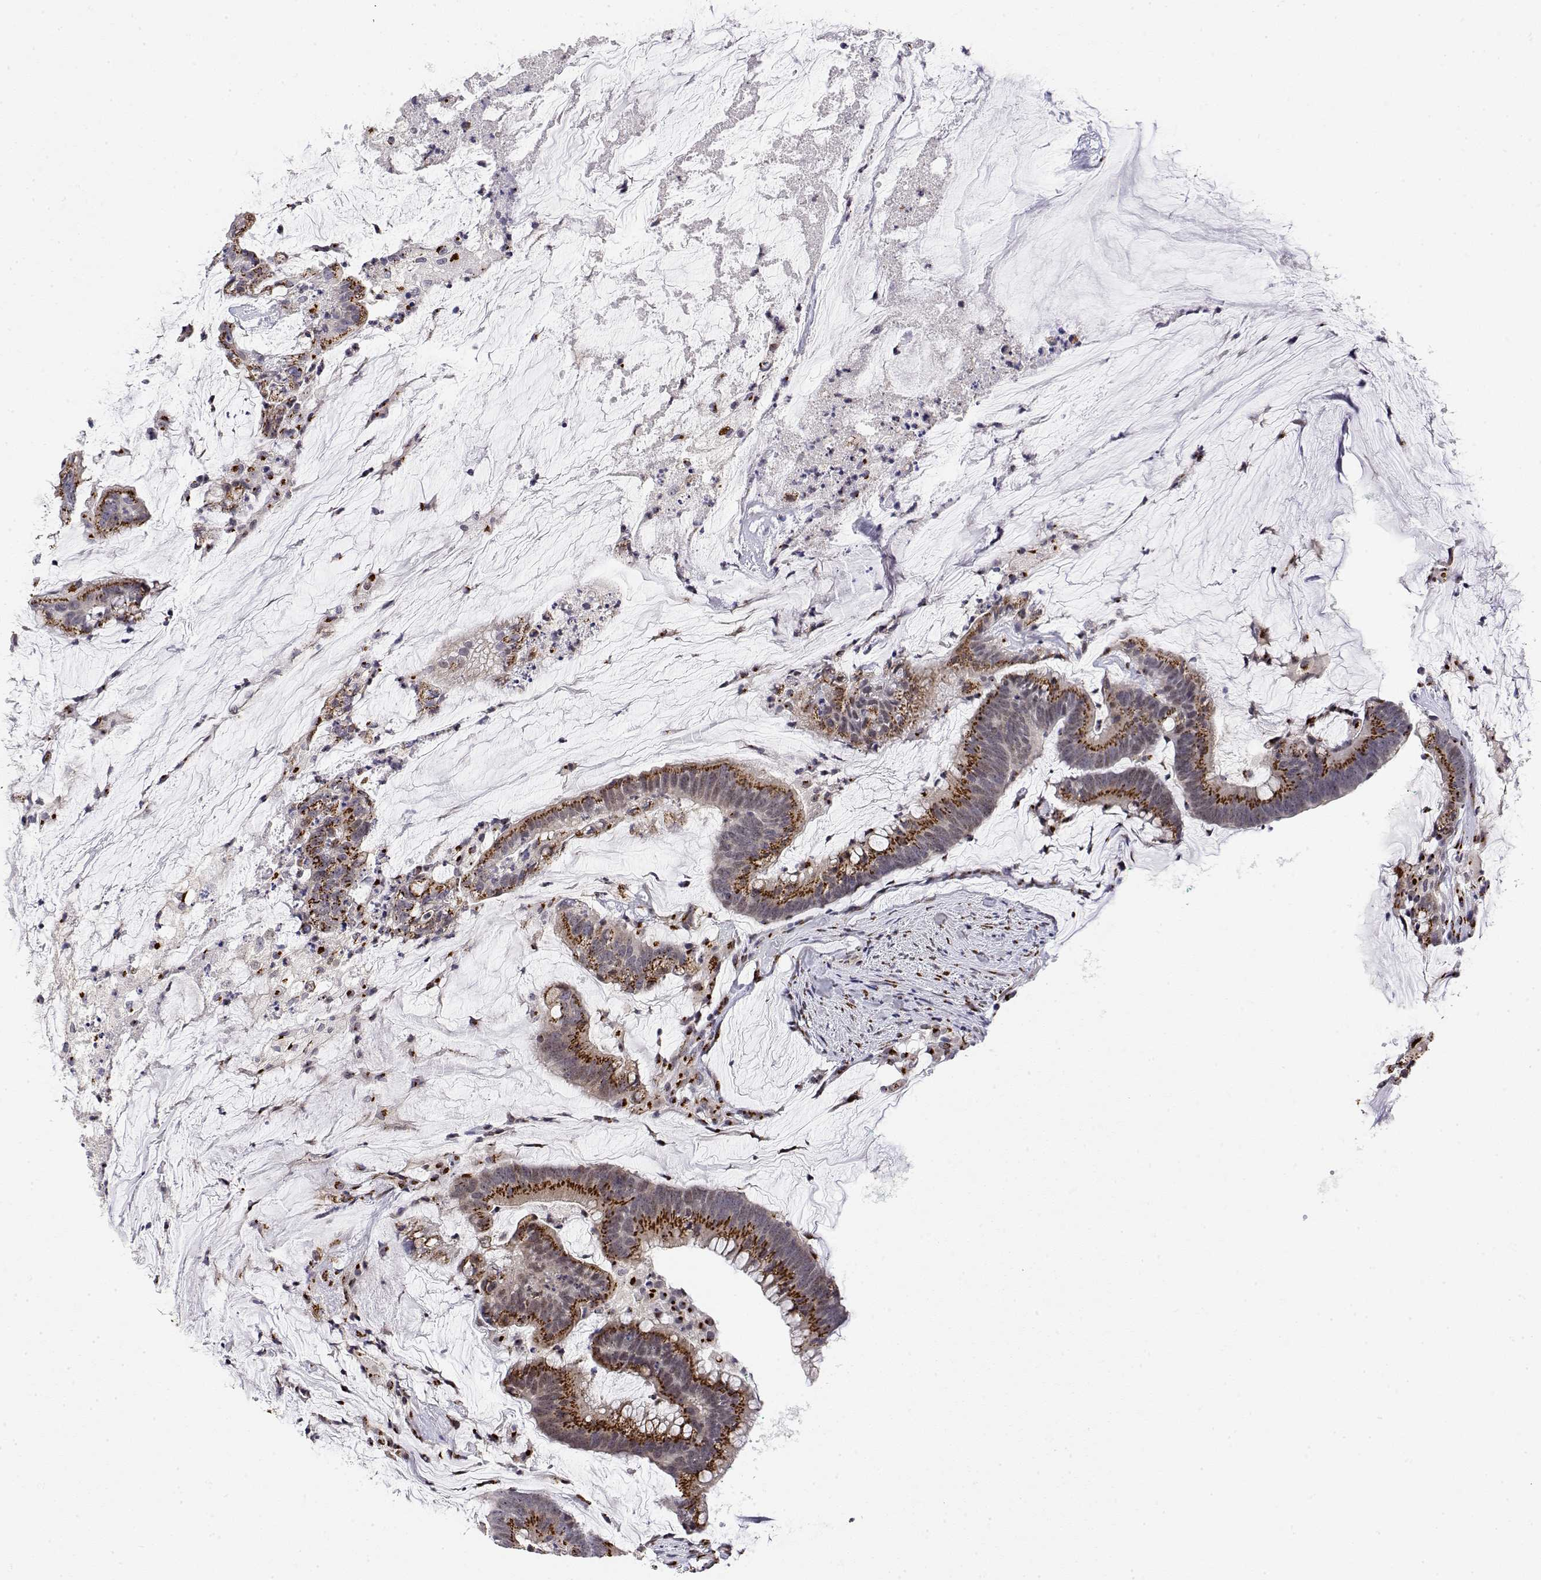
{"staining": {"intensity": "strong", "quantity": ">75%", "location": "cytoplasmic/membranous"}, "tissue": "colorectal cancer", "cell_type": "Tumor cells", "image_type": "cancer", "snomed": [{"axis": "morphology", "description": "Adenocarcinoma, NOS"}, {"axis": "topography", "description": "Colon"}], "caption": "This histopathology image shows colorectal cancer stained with IHC to label a protein in brown. The cytoplasmic/membranous of tumor cells show strong positivity for the protein. Nuclei are counter-stained blue.", "gene": "YIPF3", "patient": {"sex": "male", "age": 62}}